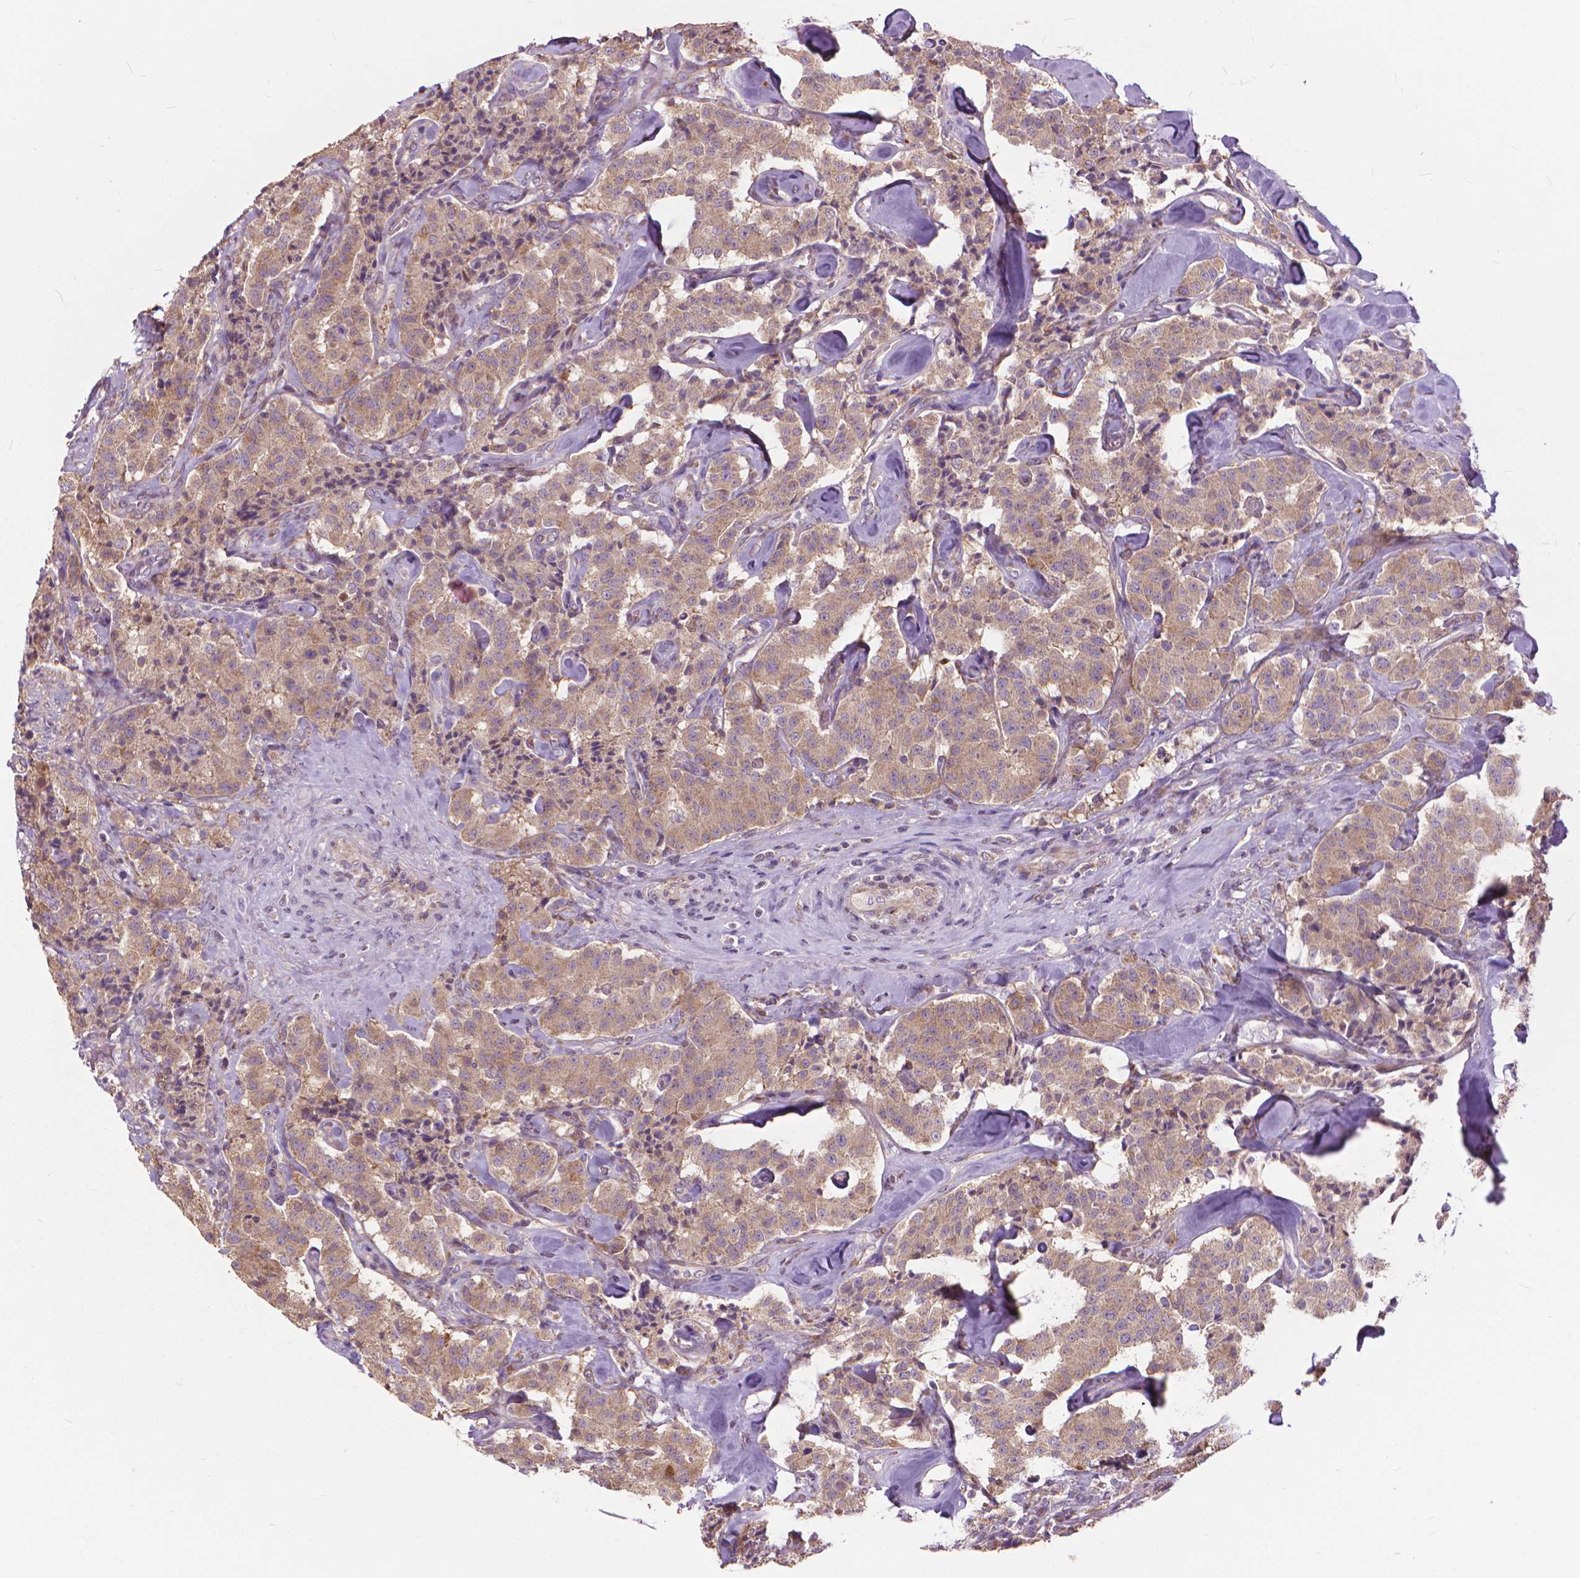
{"staining": {"intensity": "moderate", "quantity": ">75%", "location": "cytoplasmic/membranous"}, "tissue": "carcinoid", "cell_type": "Tumor cells", "image_type": "cancer", "snomed": [{"axis": "morphology", "description": "Carcinoid, malignant, NOS"}, {"axis": "topography", "description": "Pancreas"}], "caption": "IHC of malignant carcinoid exhibits medium levels of moderate cytoplasmic/membranous expression in approximately >75% of tumor cells.", "gene": "NUDT1", "patient": {"sex": "male", "age": 41}}